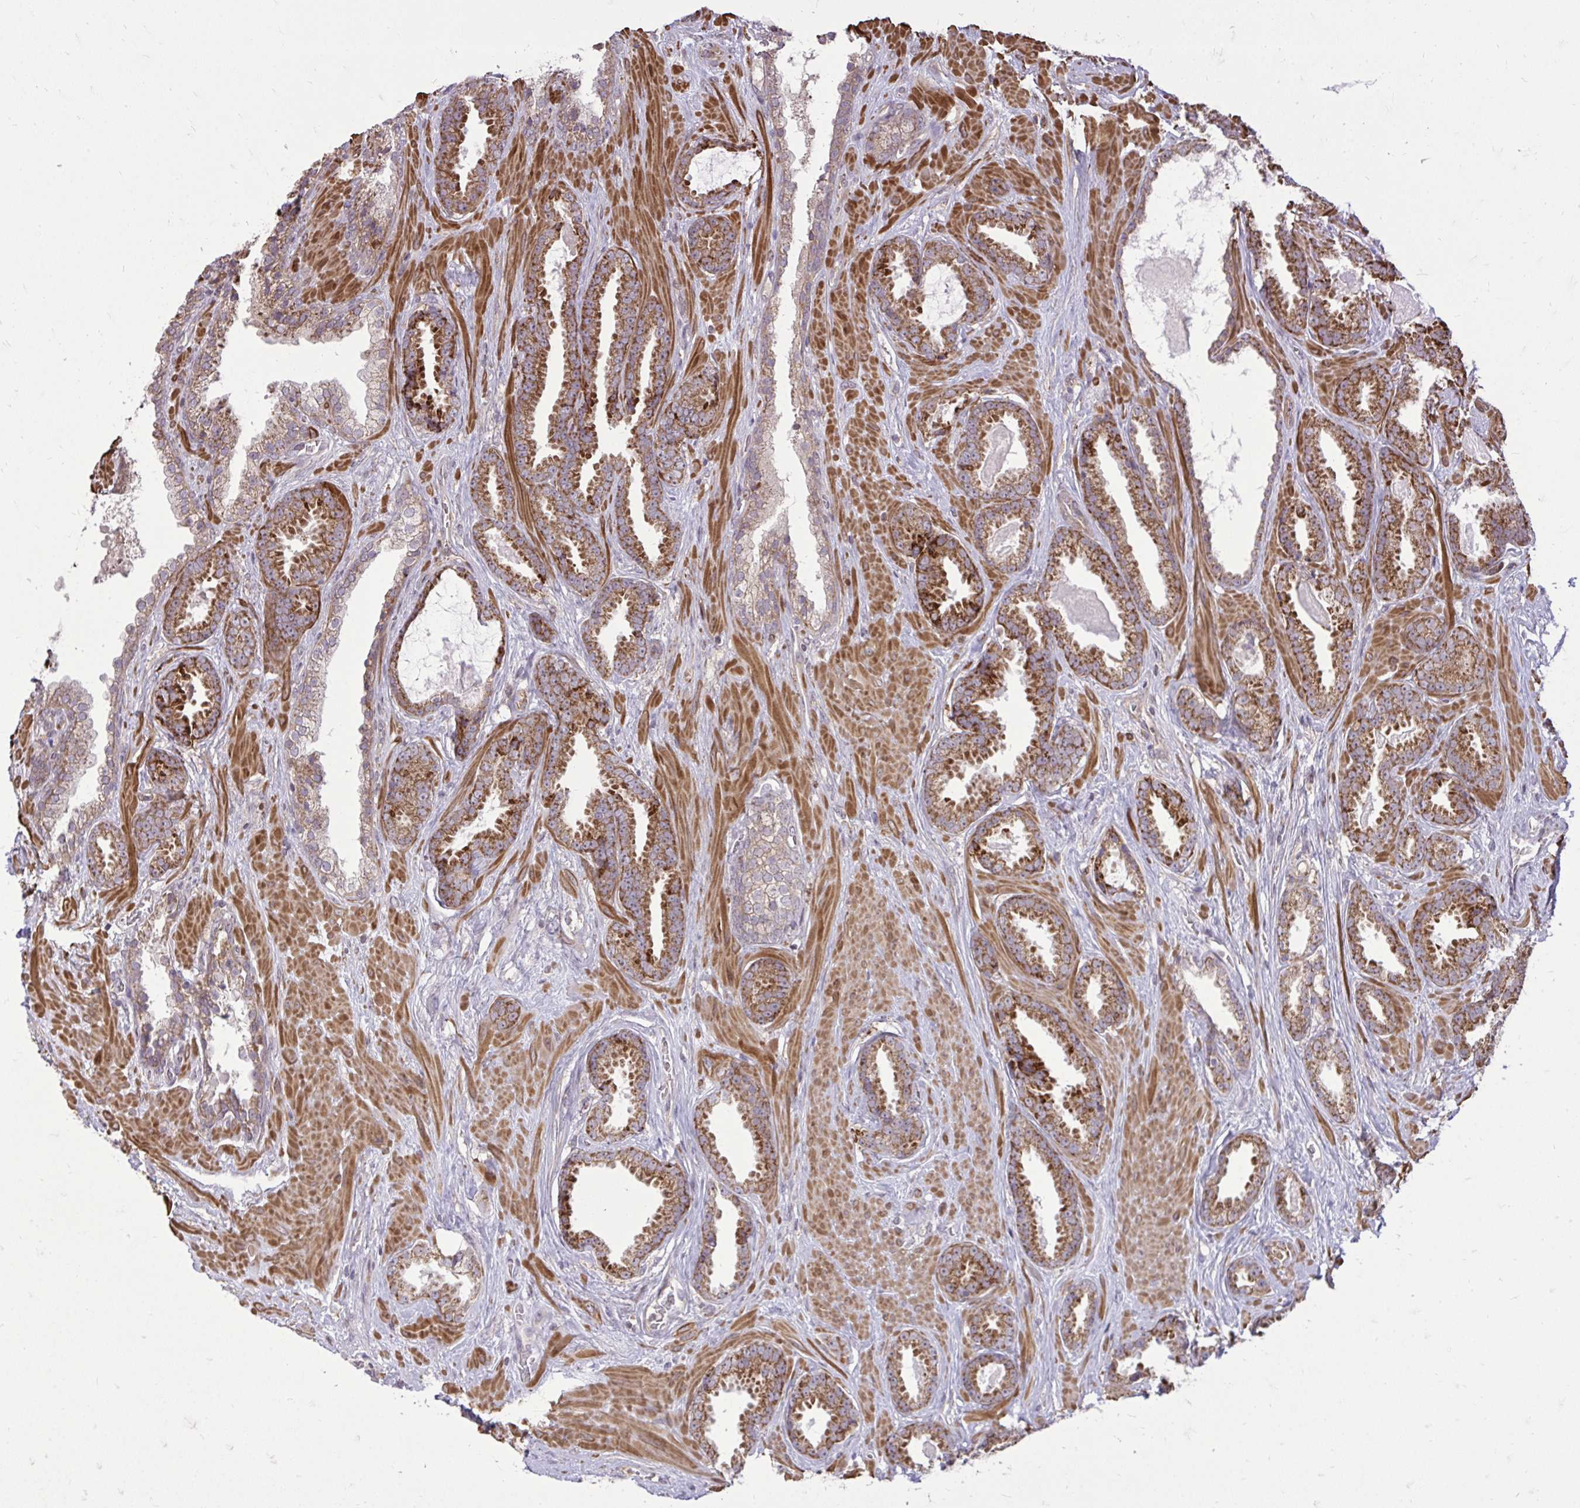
{"staining": {"intensity": "strong", "quantity": ">75%", "location": "cytoplasmic/membranous"}, "tissue": "prostate cancer", "cell_type": "Tumor cells", "image_type": "cancer", "snomed": [{"axis": "morphology", "description": "Adenocarcinoma, Low grade"}, {"axis": "topography", "description": "Prostate"}], "caption": "A brown stain shows strong cytoplasmic/membranous expression of a protein in human prostate cancer (low-grade adenocarcinoma) tumor cells.", "gene": "SLC7A5", "patient": {"sex": "male", "age": 62}}